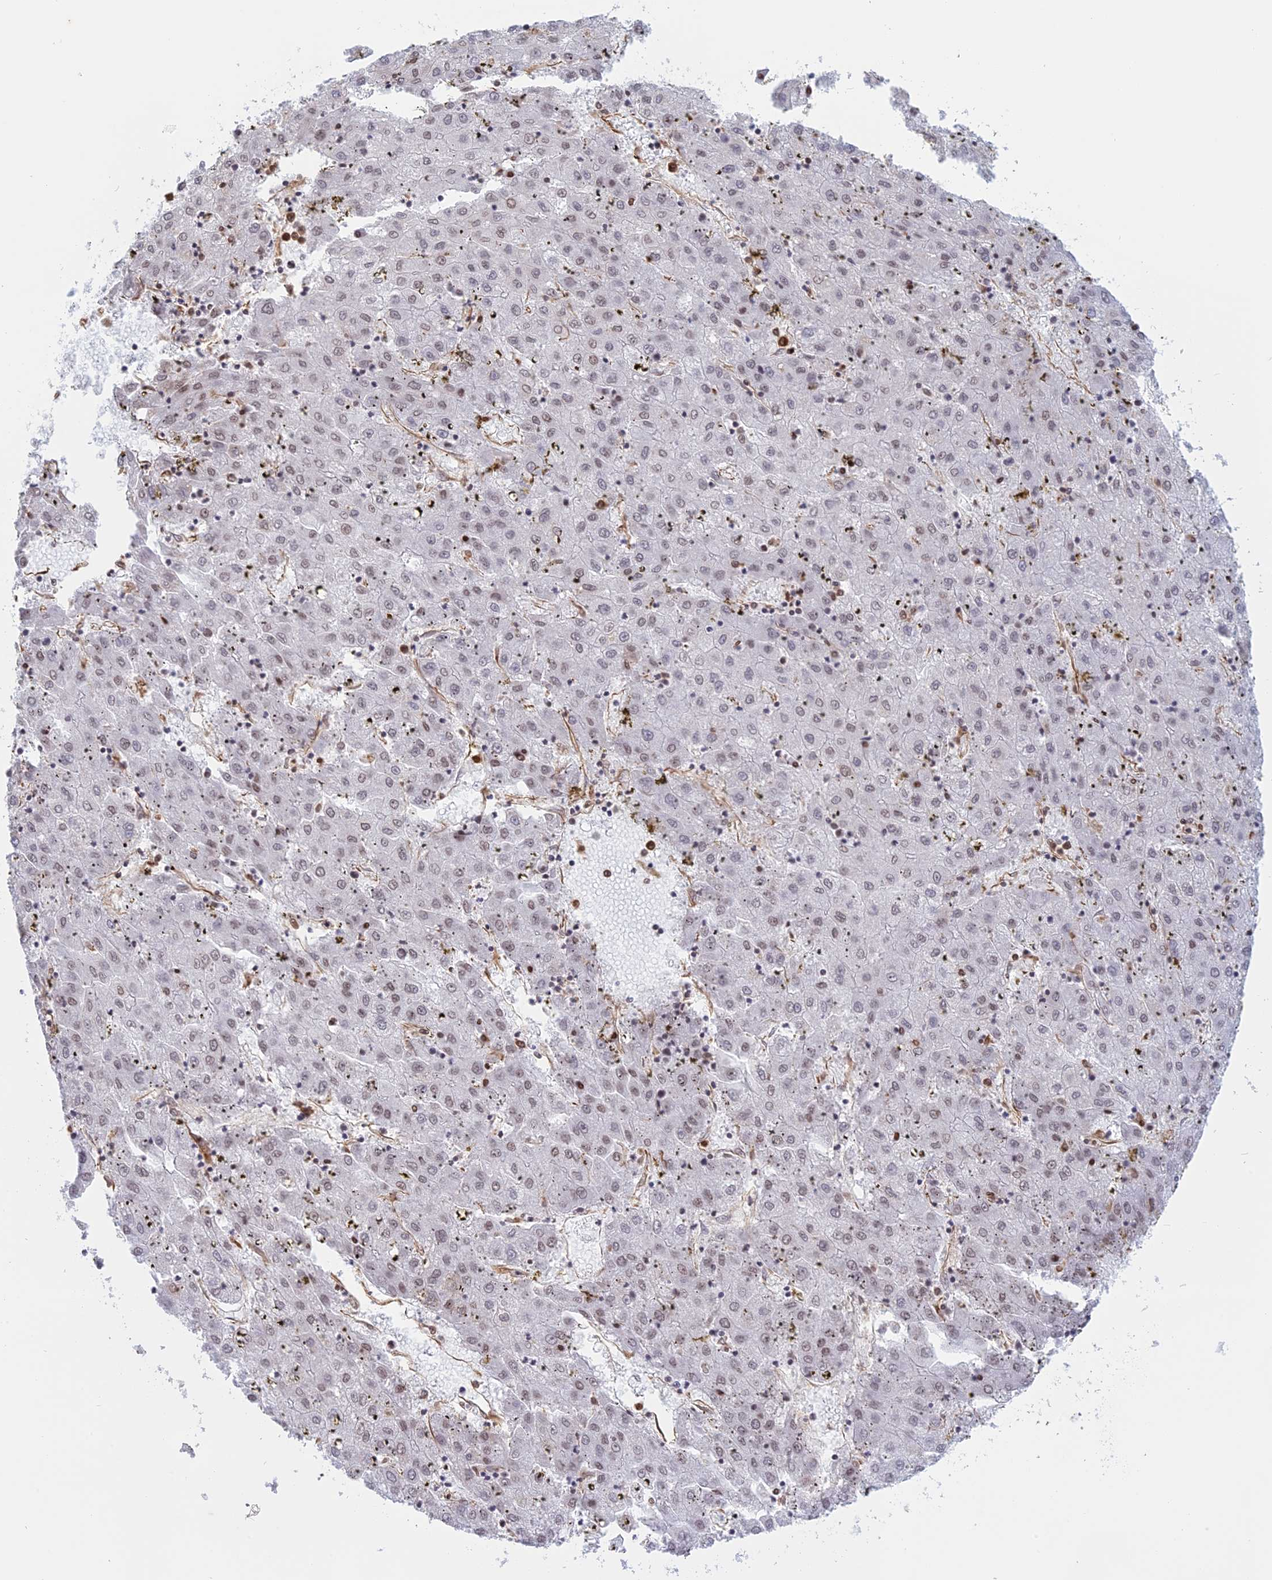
{"staining": {"intensity": "weak", "quantity": ">75%", "location": "nuclear"}, "tissue": "liver cancer", "cell_type": "Tumor cells", "image_type": "cancer", "snomed": [{"axis": "morphology", "description": "Carcinoma, Hepatocellular, NOS"}, {"axis": "topography", "description": "Liver"}], "caption": "This is a histology image of immunohistochemistry (IHC) staining of hepatocellular carcinoma (liver), which shows weak expression in the nuclear of tumor cells.", "gene": "APOBR", "patient": {"sex": "male", "age": 72}}